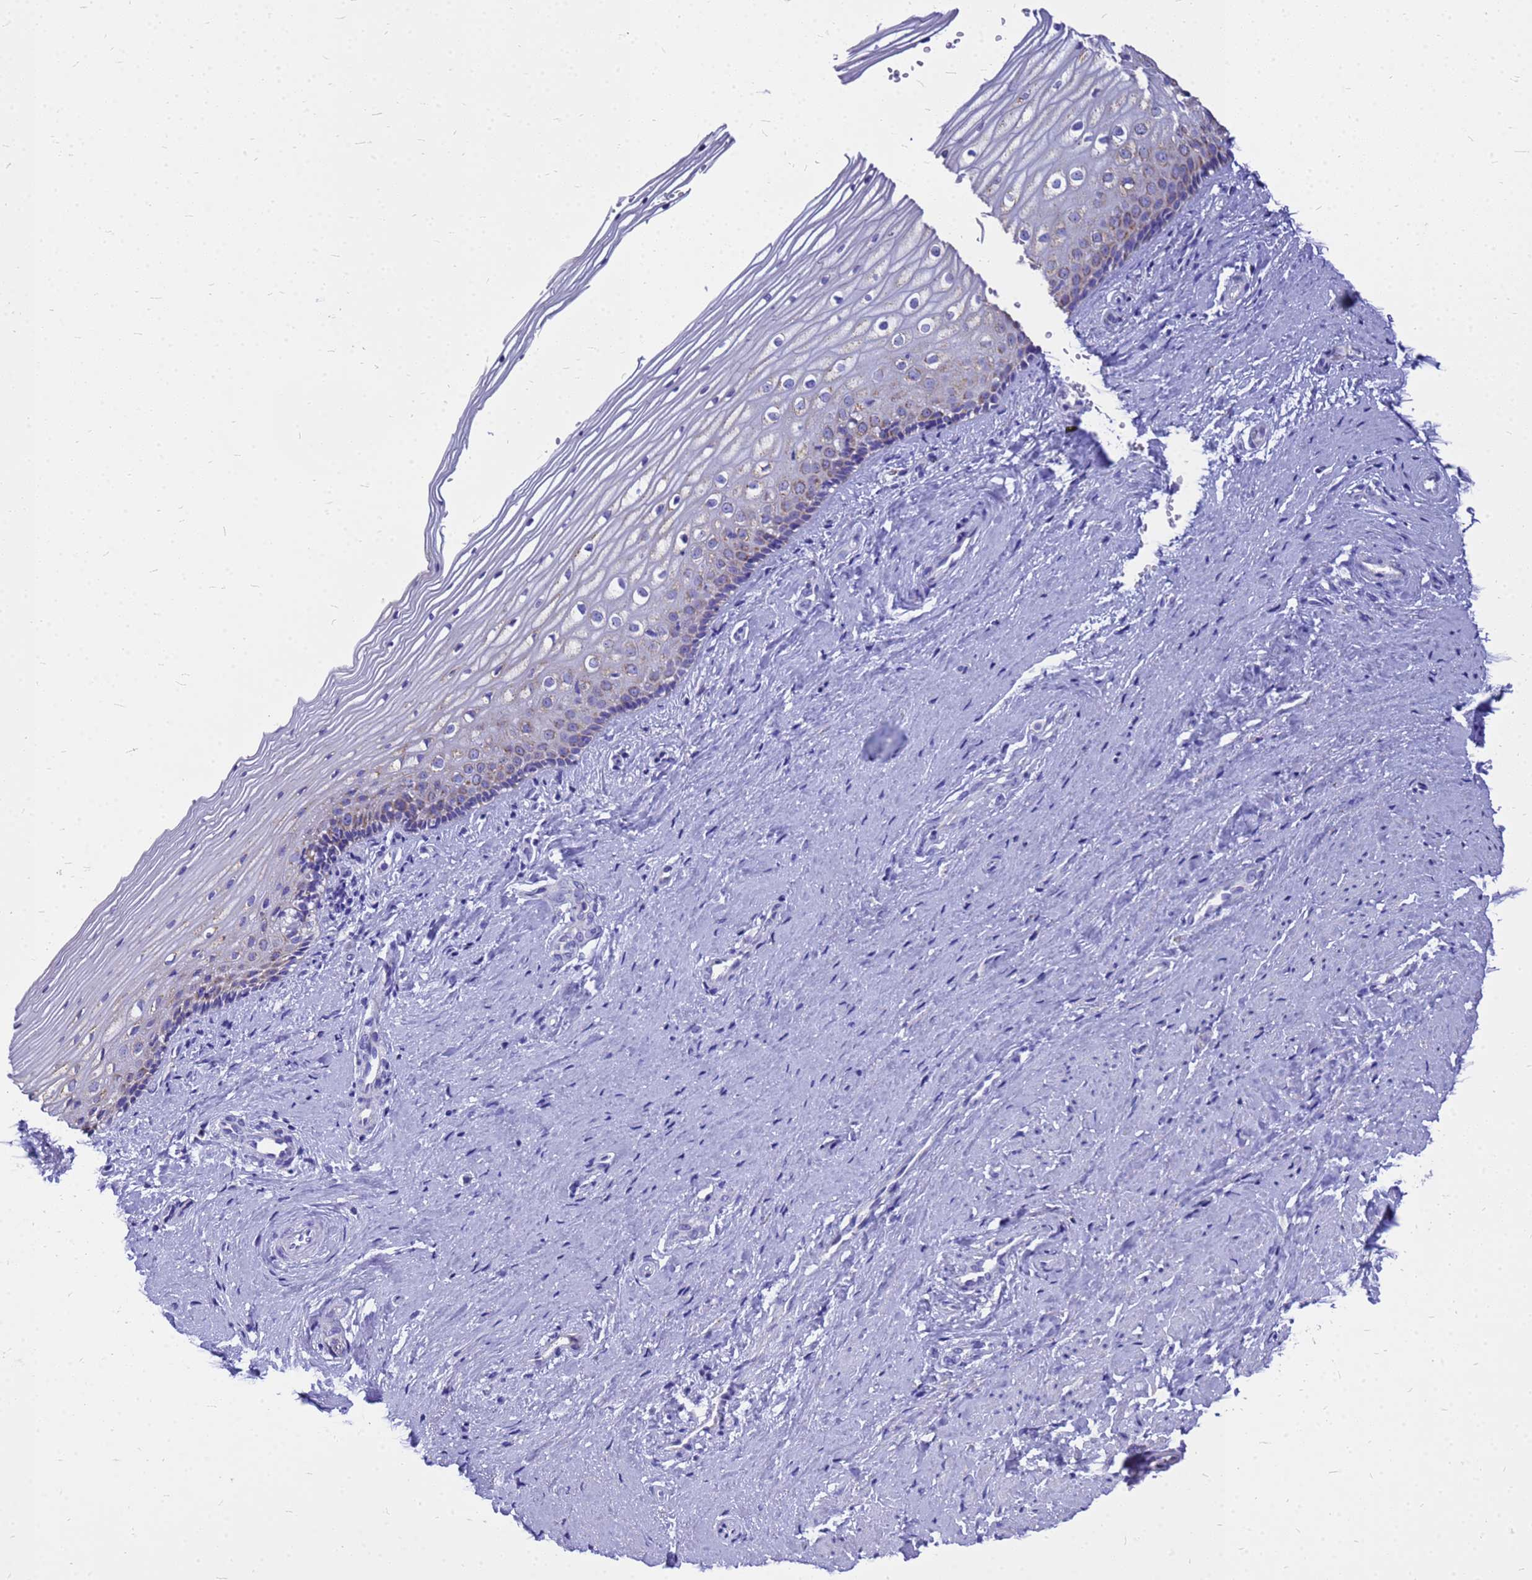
{"staining": {"intensity": "moderate", "quantity": "<25%", "location": "cytoplasmic/membranous"}, "tissue": "vagina", "cell_type": "Squamous epithelial cells", "image_type": "normal", "snomed": [{"axis": "morphology", "description": "Normal tissue, NOS"}, {"axis": "topography", "description": "Vagina"}], "caption": "Brown immunohistochemical staining in unremarkable human vagina reveals moderate cytoplasmic/membranous expression in about <25% of squamous epithelial cells. The protein is stained brown, and the nuclei are stained in blue (DAB IHC with brightfield microscopy, high magnification).", "gene": "OR52E2", "patient": {"sex": "female", "age": 46}}